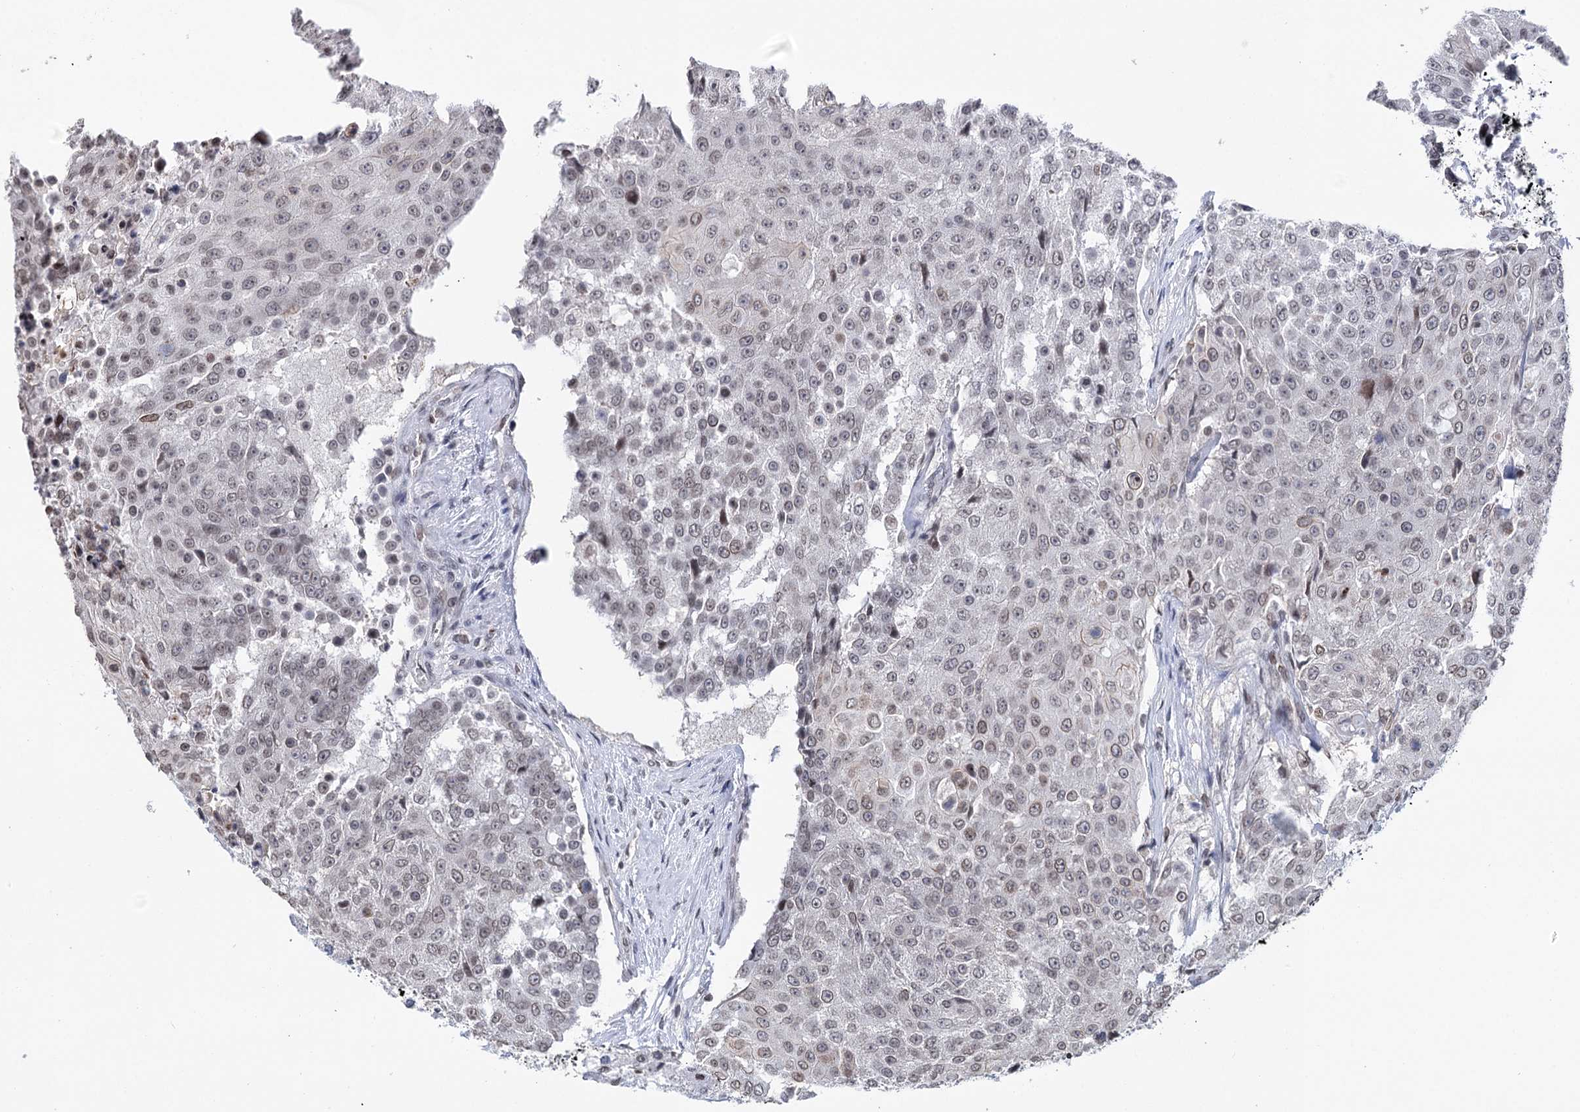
{"staining": {"intensity": "negative", "quantity": "none", "location": "none"}, "tissue": "urothelial cancer", "cell_type": "Tumor cells", "image_type": "cancer", "snomed": [{"axis": "morphology", "description": "Urothelial carcinoma, High grade"}, {"axis": "topography", "description": "Urinary bladder"}], "caption": "Immunohistochemistry of urothelial carcinoma (high-grade) shows no expression in tumor cells. The staining was performed using DAB (3,3'-diaminobenzidine) to visualize the protein expression in brown, while the nuclei were stained in blue with hematoxylin (Magnification: 20x).", "gene": "CCDC77", "patient": {"sex": "female", "age": 63}}